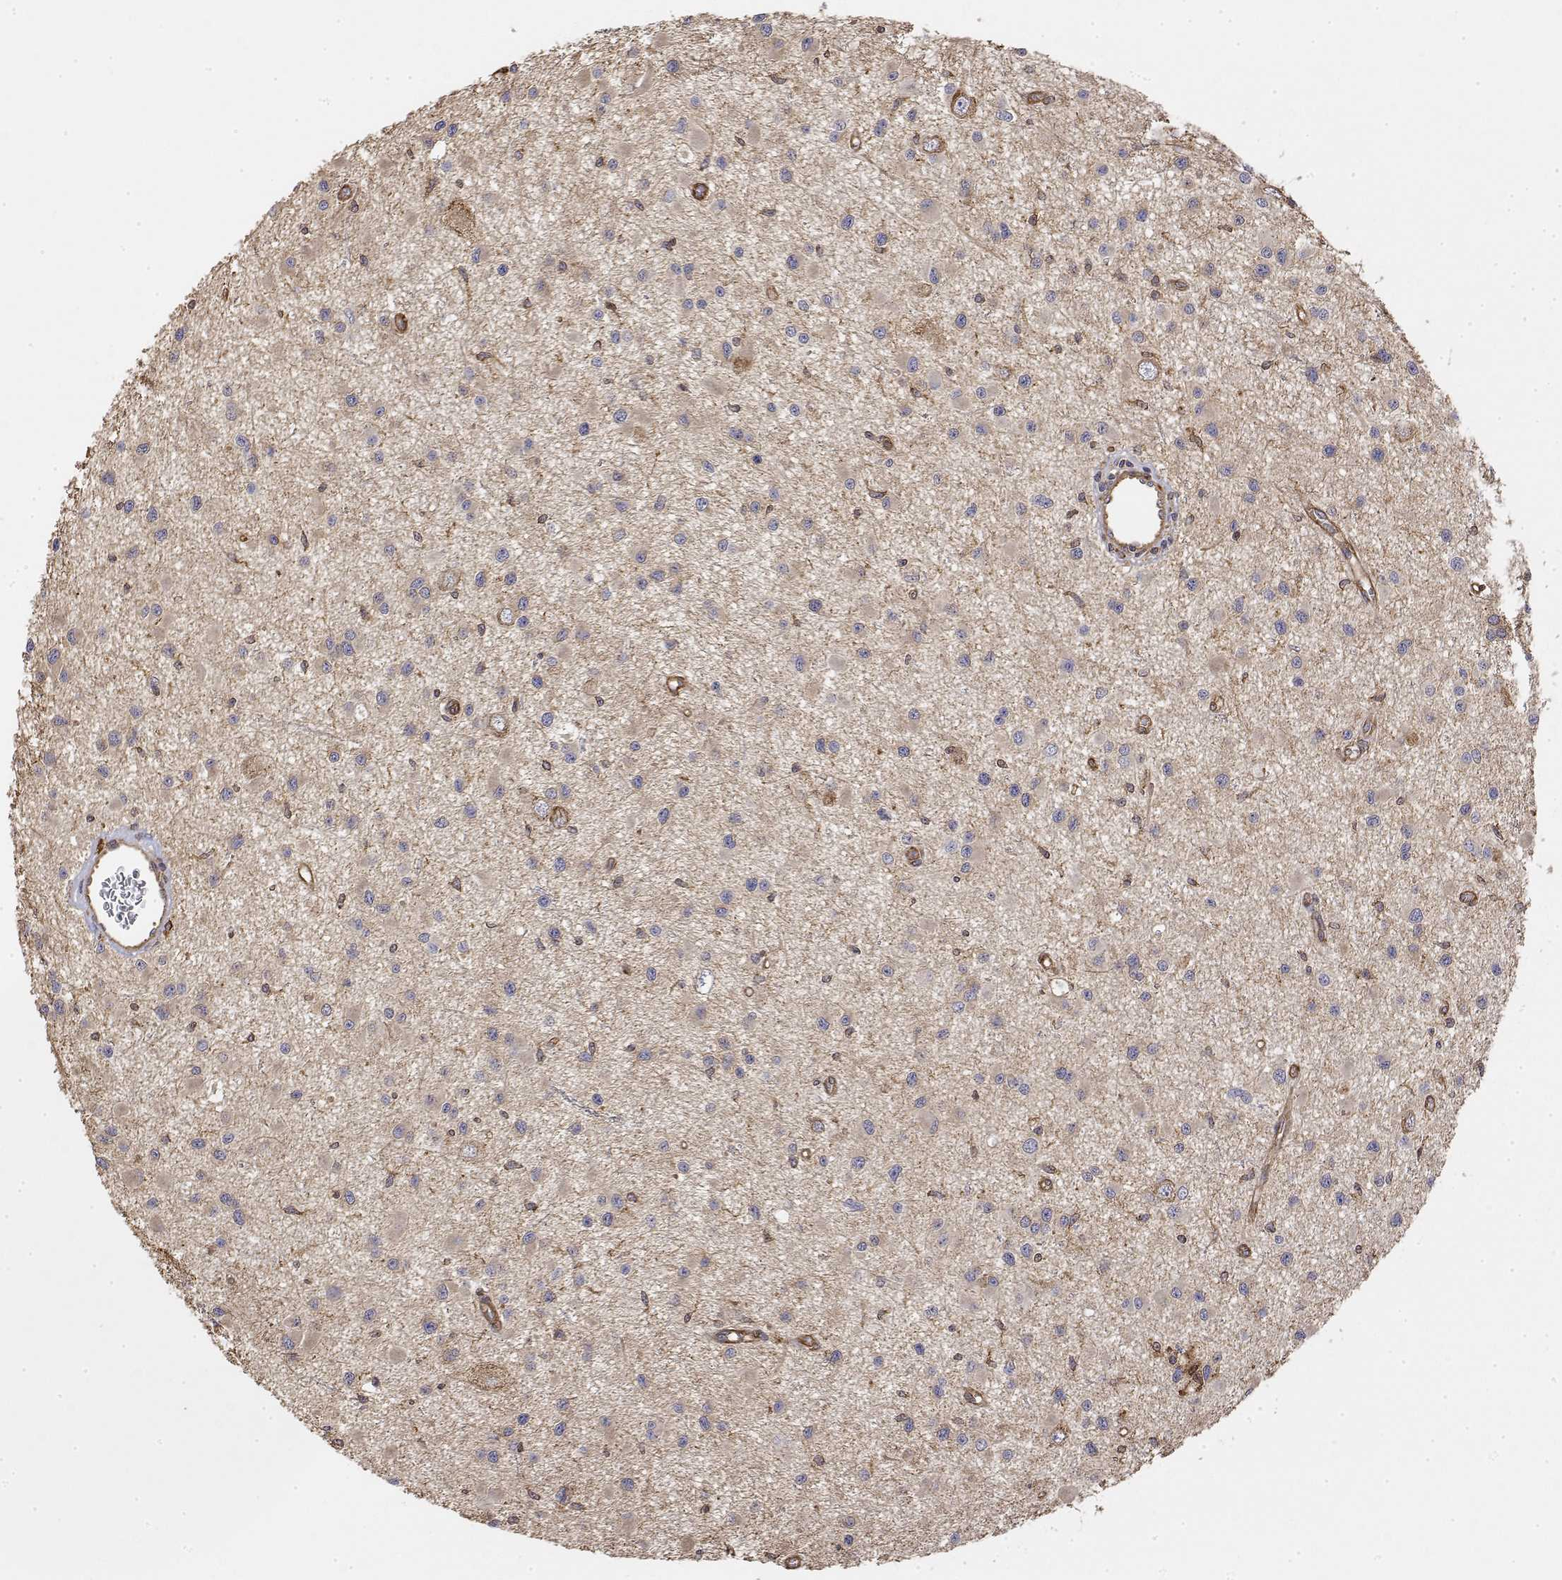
{"staining": {"intensity": "negative", "quantity": "none", "location": "none"}, "tissue": "glioma", "cell_type": "Tumor cells", "image_type": "cancer", "snomed": [{"axis": "morphology", "description": "Glioma, malignant, High grade"}, {"axis": "topography", "description": "Brain"}], "caption": "There is no significant staining in tumor cells of glioma.", "gene": "PACSIN2", "patient": {"sex": "male", "age": 54}}